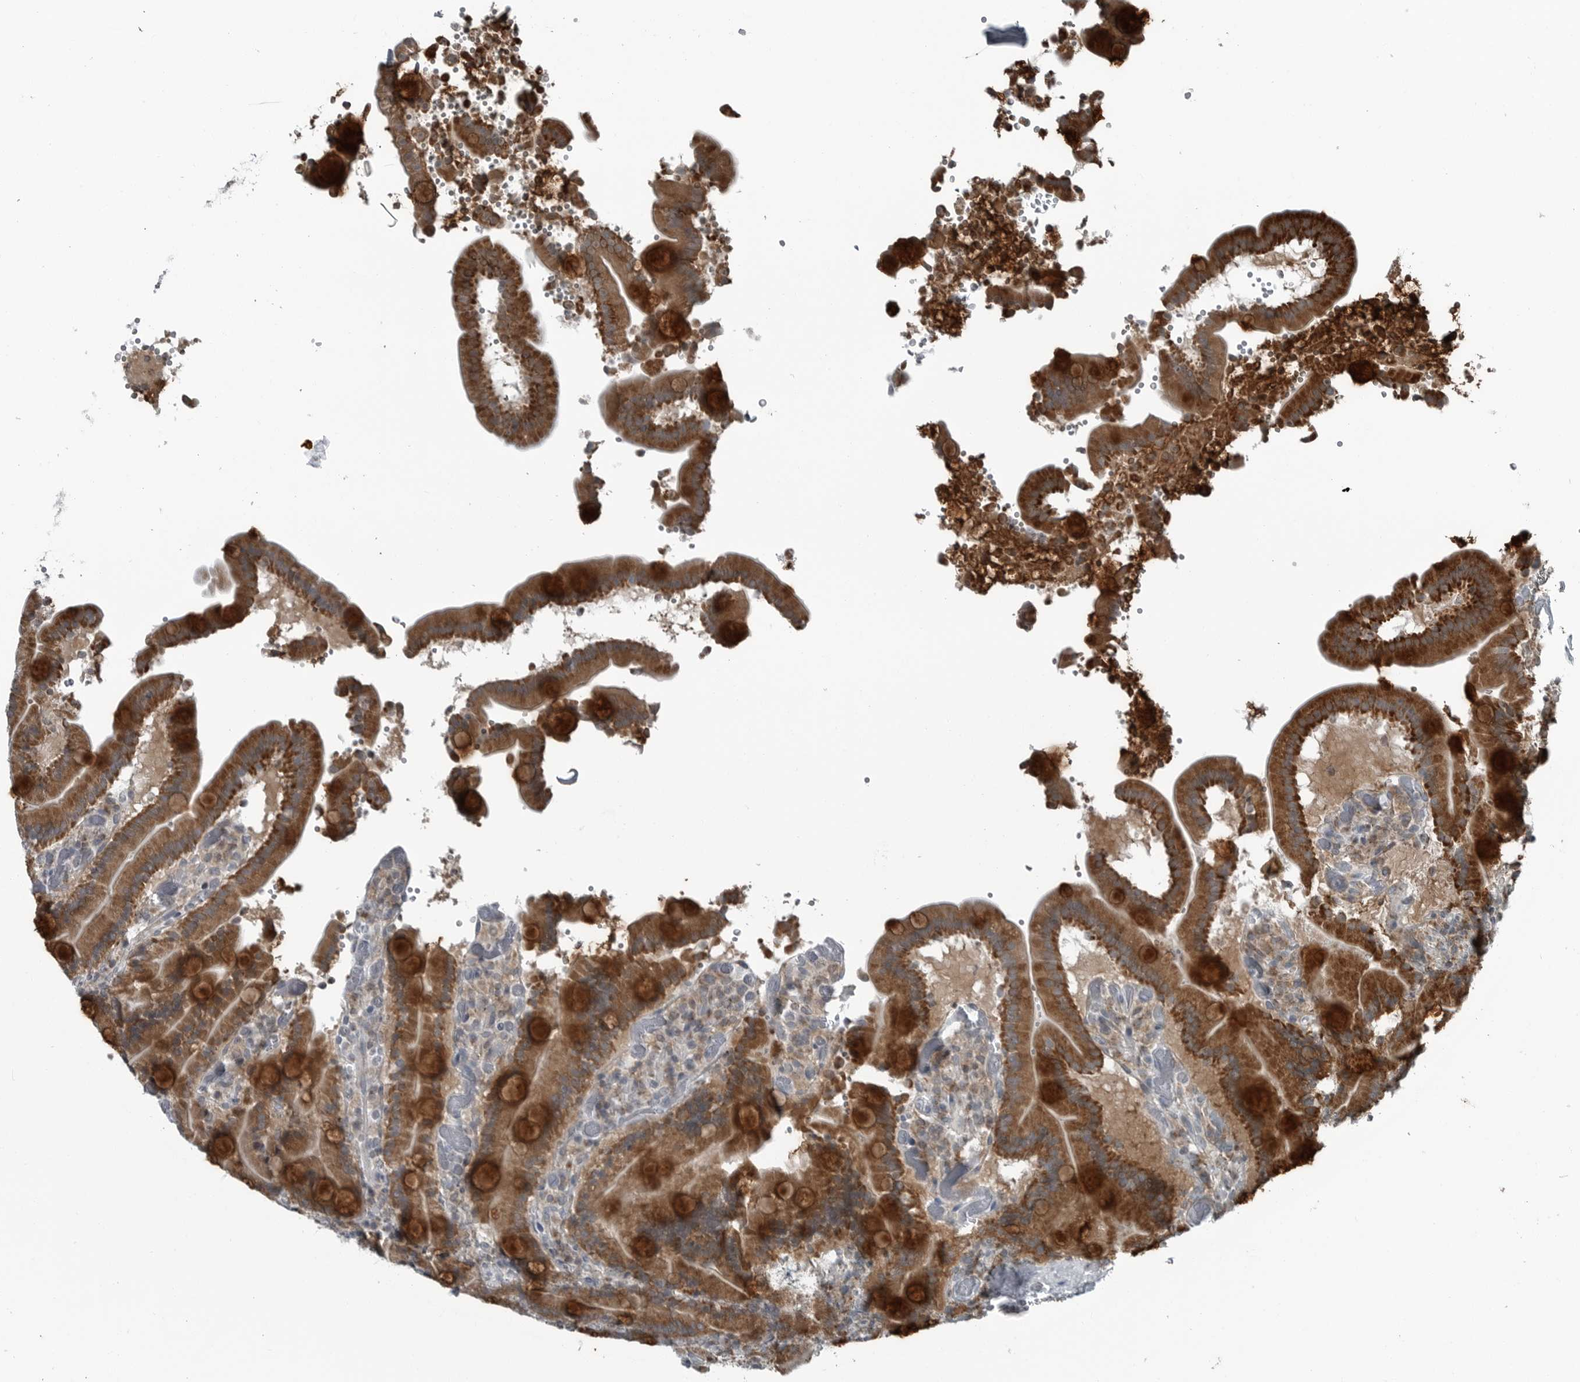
{"staining": {"intensity": "strong", "quantity": ">75%", "location": "cytoplasmic/membranous"}, "tissue": "duodenum", "cell_type": "Glandular cells", "image_type": "normal", "snomed": [{"axis": "morphology", "description": "Normal tissue, NOS"}, {"axis": "topography", "description": "Duodenum"}], "caption": "An image of duodenum stained for a protein demonstrates strong cytoplasmic/membranous brown staining in glandular cells. The protein of interest is stained brown, and the nuclei are stained in blue (DAB IHC with brightfield microscopy, high magnification).", "gene": "GAK", "patient": {"sex": "female", "age": 62}}